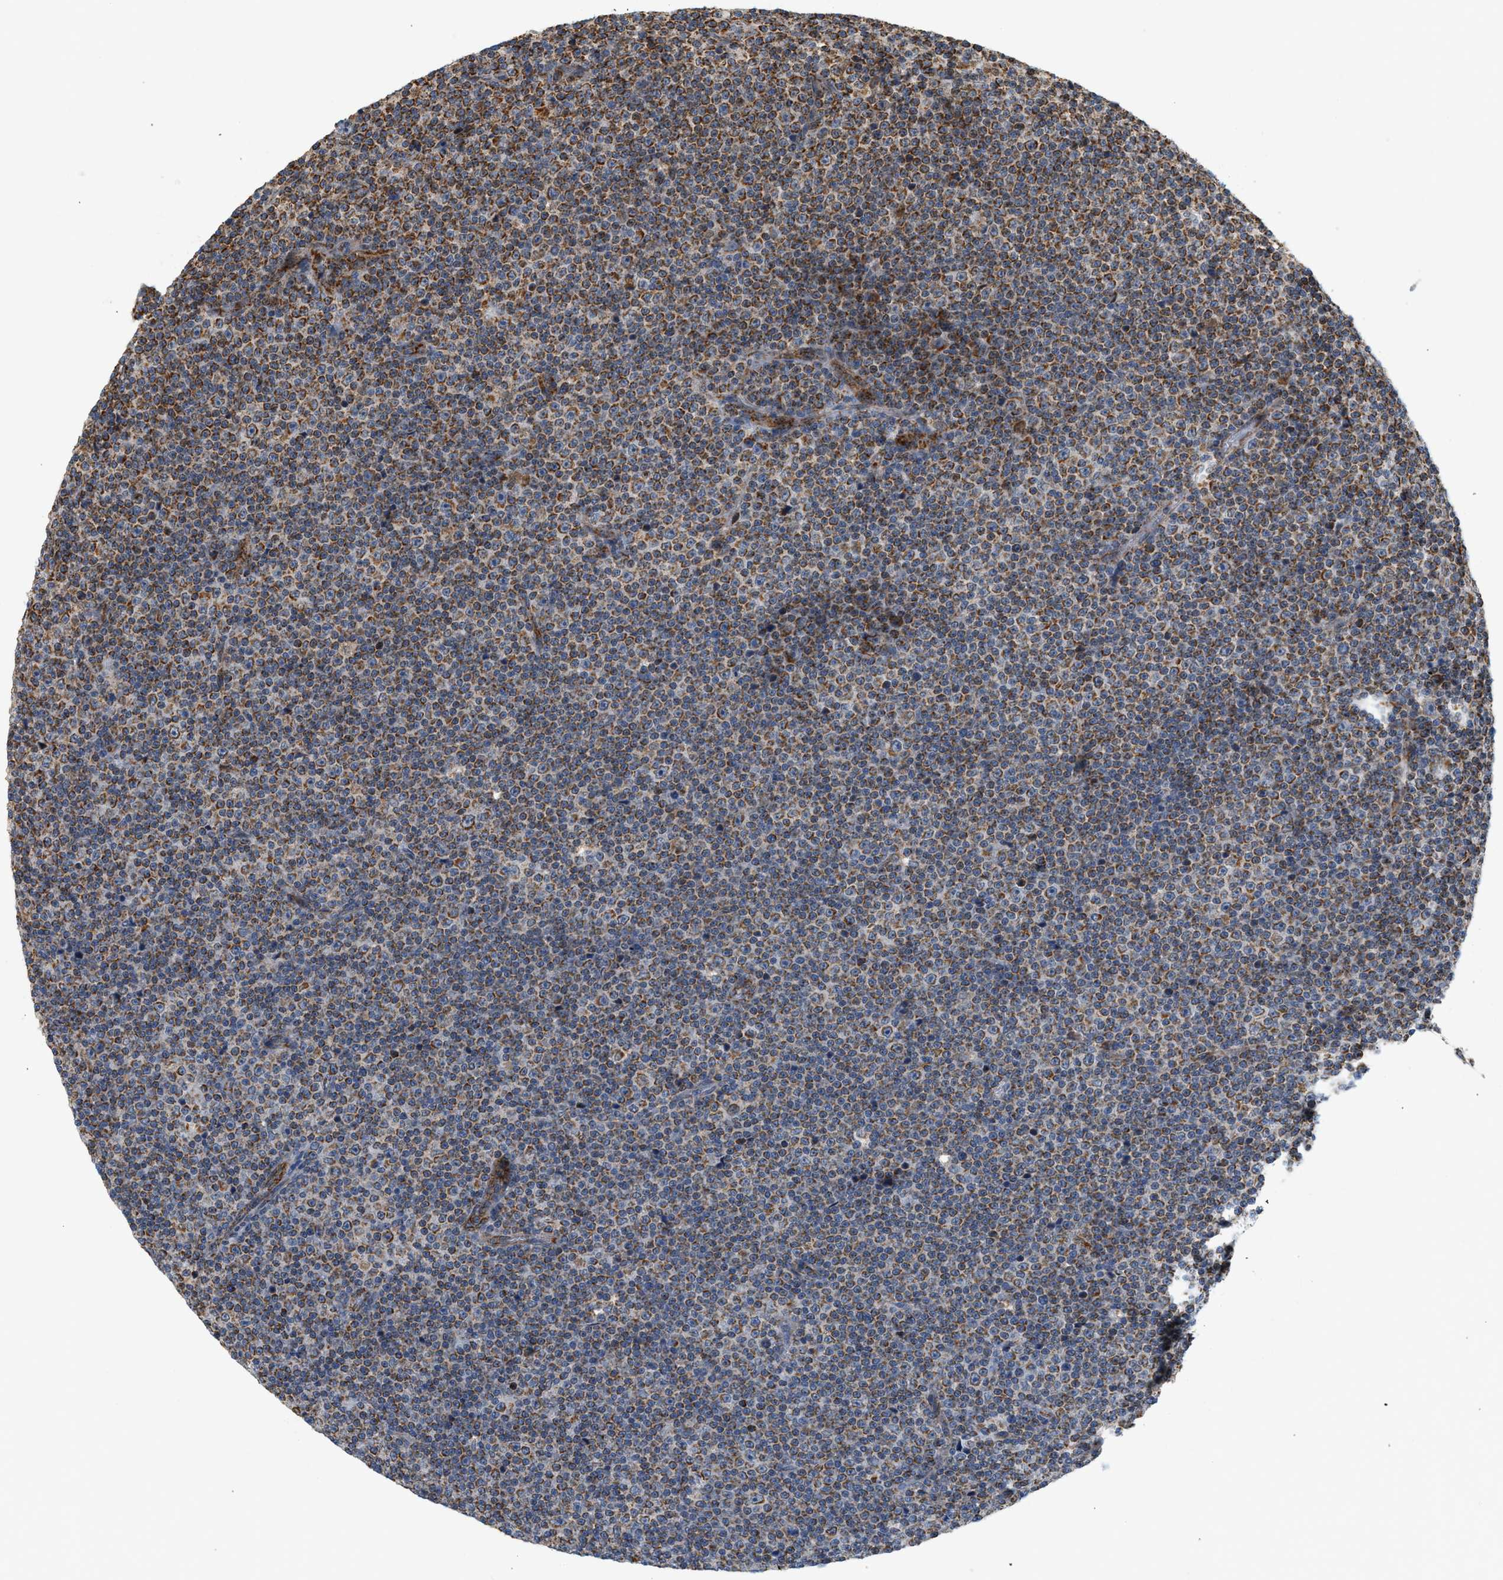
{"staining": {"intensity": "moderate", "quantity": ">75%", "location": "cytoplasmic/membranous"}, "tissue": "lymphoma", "cell_type": "Tumor cells", "image_type": "cancer", "snomed": [{"axis": "morphology", "description": "Malignant lymphoma, non-Hodgkin's type, Low grade"}, {"axis": "topography", "description": "Lymph node"}], "caption": "High-power microscopy captured an immunohistochemistry (IHC) micrograph of low-grade malignant lymphoma, non-Hodgkin's type, revealing moderate cytoplasmic/membranous staining in approximately >75% of tumor cells. The staining was performed using DAB to visualize the protein expression in brown, while the nuclei were stained in blue with hematoxylin (Magnification: 20x).", "gene": "MCU", "patient": {"sex": "female", "age": 67}}